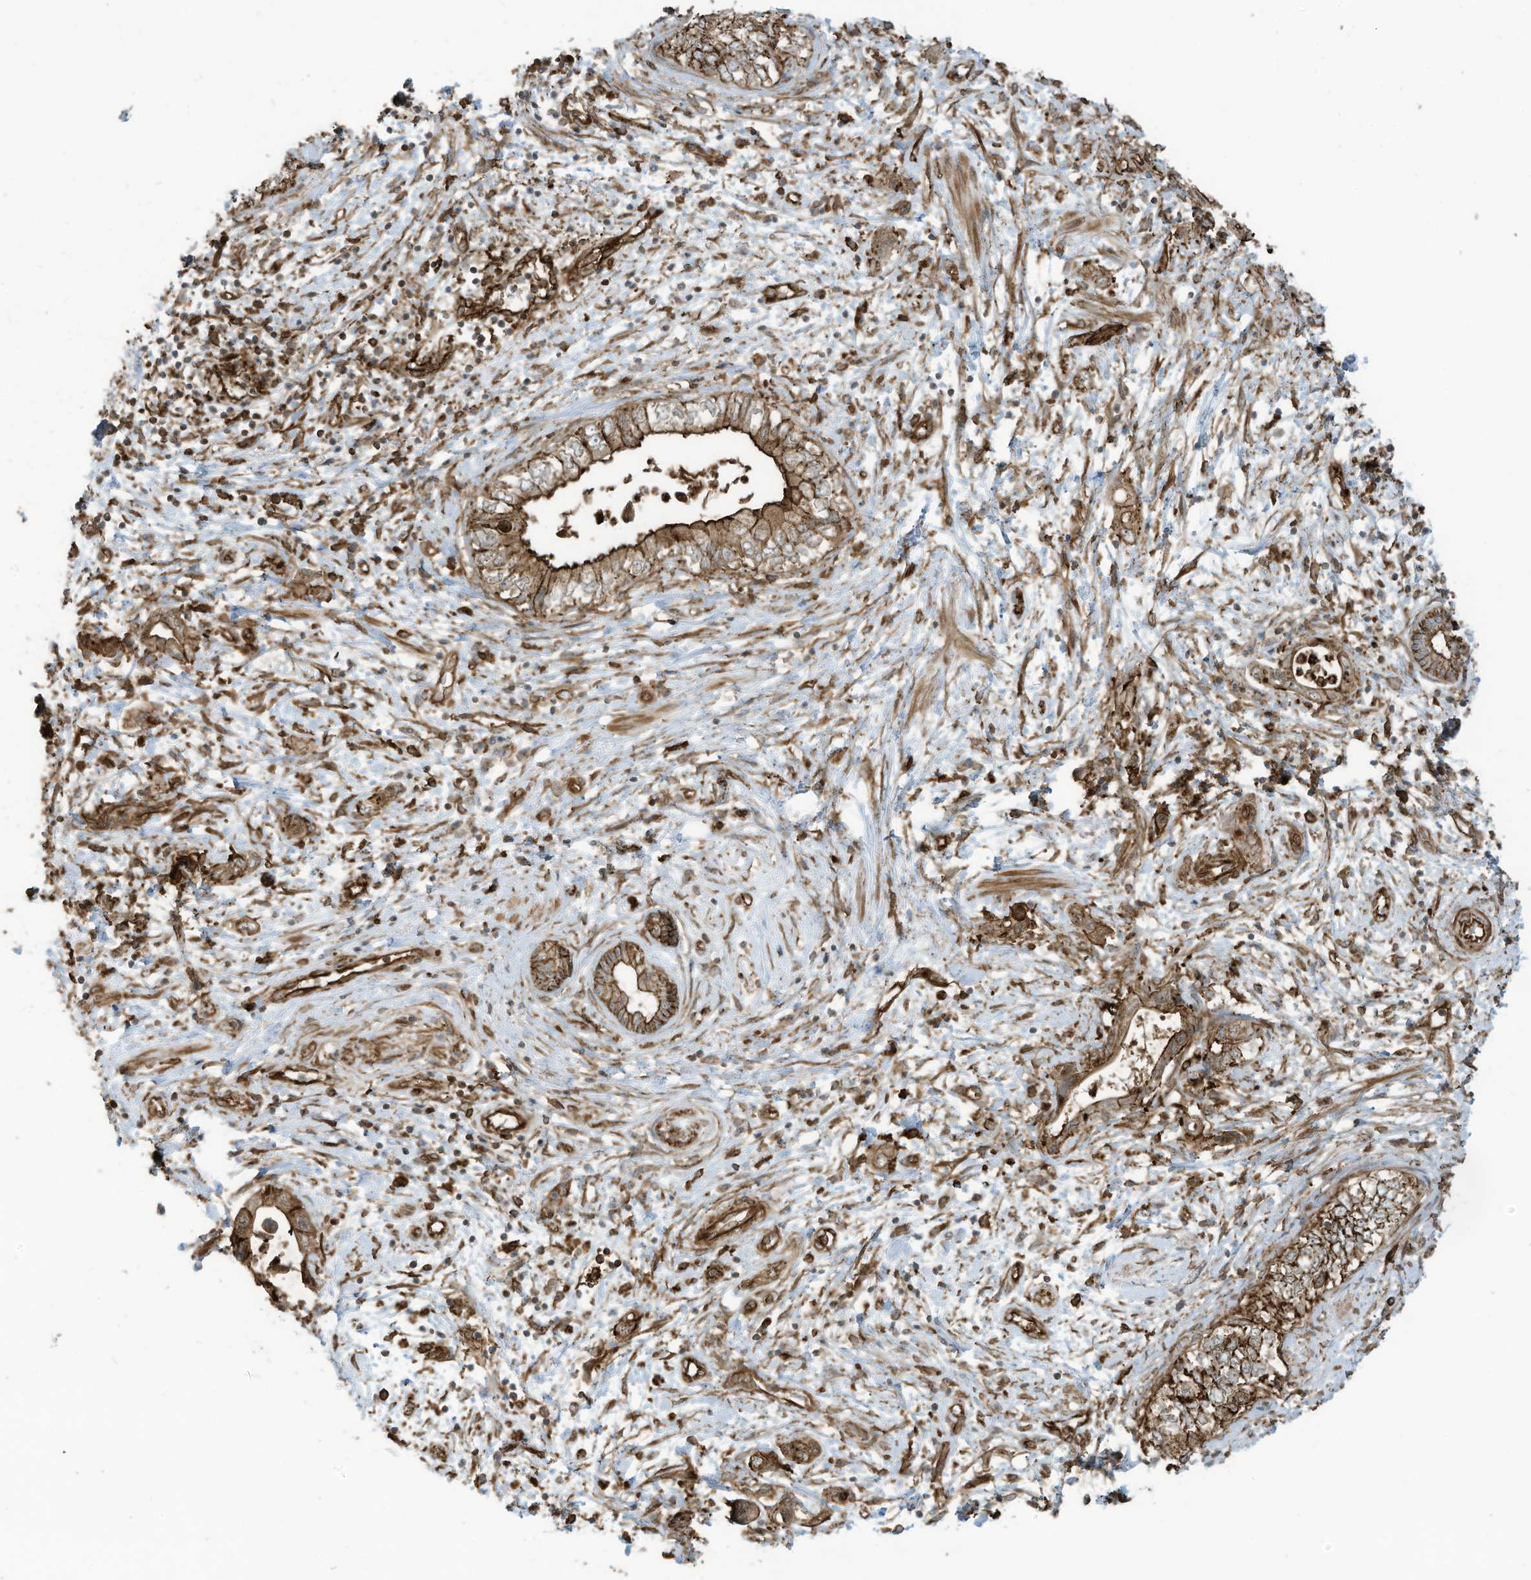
{"staining": {"intensity": "strong", "quantity": ">75%", "location": "cytoplasmic/membranous"}, "tissue": "pancreatic cancer", "cell_type": "Tumor cells", "image_type": "cancer", "snomed": [{"axis": "morphology", "description": "Adenocarcinoma, NOS"}, {"axis": "topography", "description": "Pancreas"}], "caption": "Protein analysis of pancreatic cancer (adenocarcinoma) tissue demonstrates strong cytoplasmic/membranous staining in approximately >75% of tumor cells. (DAB (3,3'-diaminobenzidine) IHC, brown staining for protein, blue staining for nuclei).", "gene": "SLC9A2", "patient": {"sex": "female", "age": 73}}